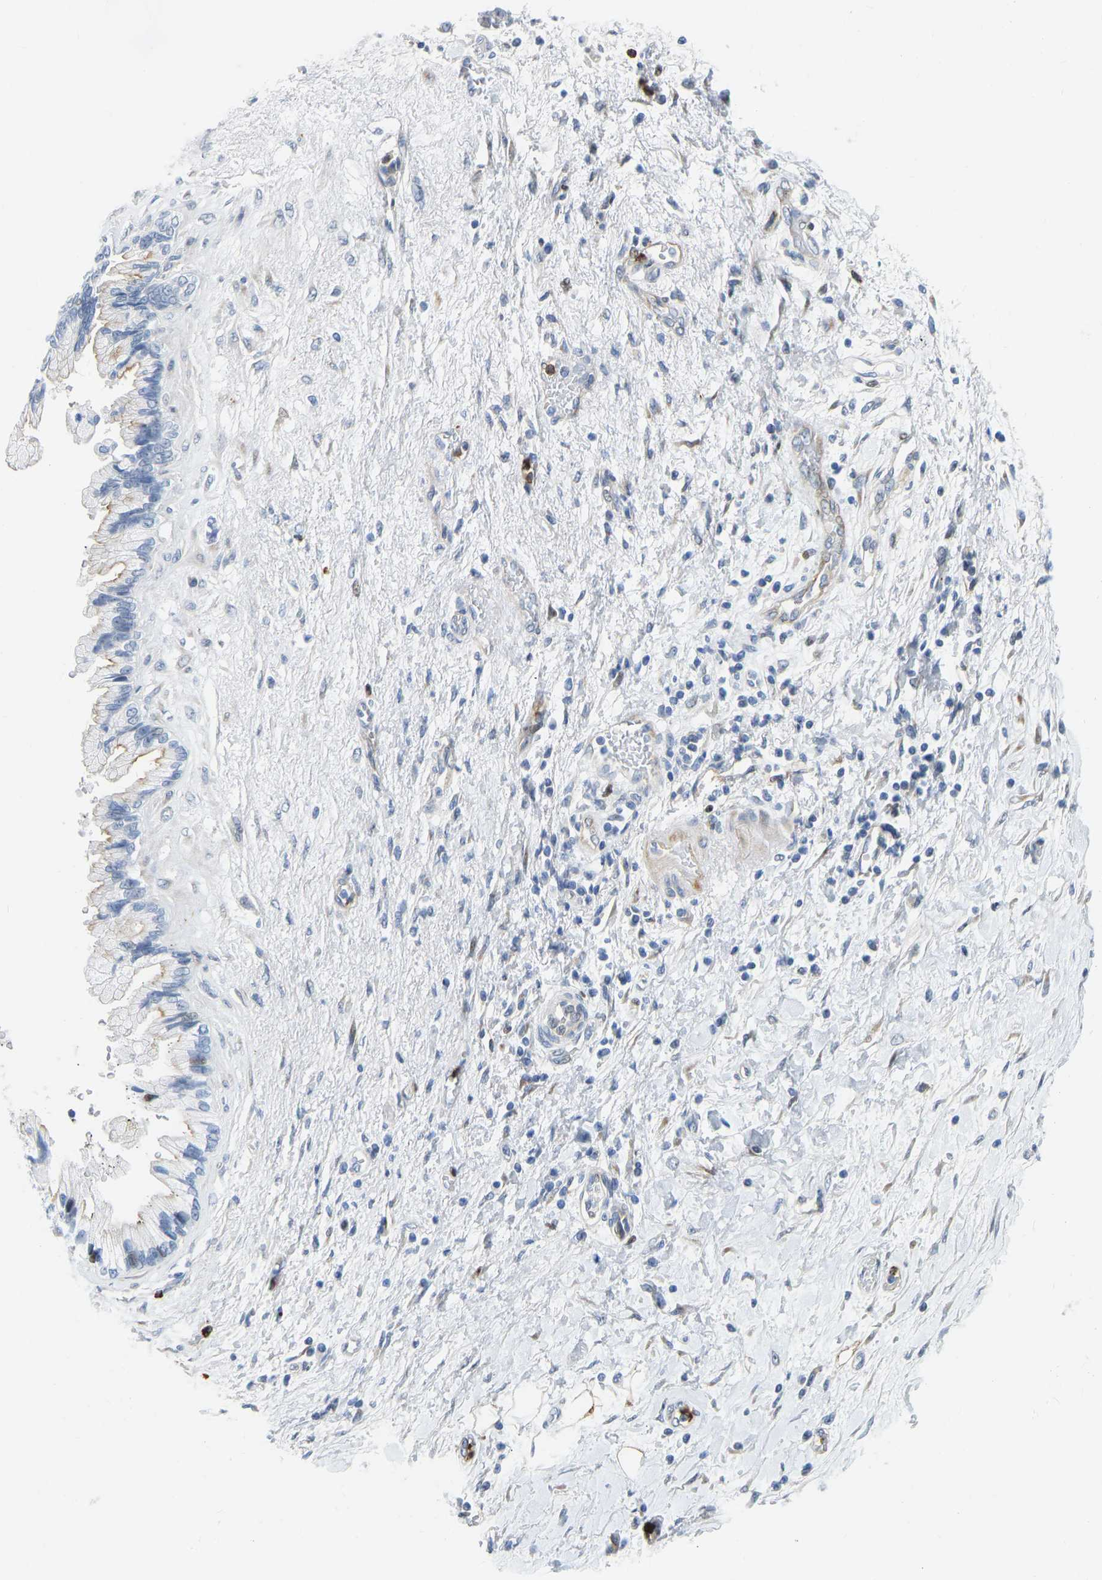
{"staining": {"intensity": "weak", "quantity": "<25%", "location": "cytoplasmic/membranous"}, "tissue": "pancreatic cancer", "cell_type": "Tumor cells", "image_type": "cancer", "snomed": [{"axis": "morphology", "description": "Adenocarcinoma, NOS"}, {"axis": "topography", "description": "Pancreas"}], "caption": "The histopathology image demonstrates no significant staining in tumor cells of pancreatic adenocarcinoma. (DAB (3,3'-diaminobenzidine) immunohistochemistry visualized using brightfield microscopy, high magnification).", "gene": "HDAC5", "patient": {"sex": "female", "age": 60}}